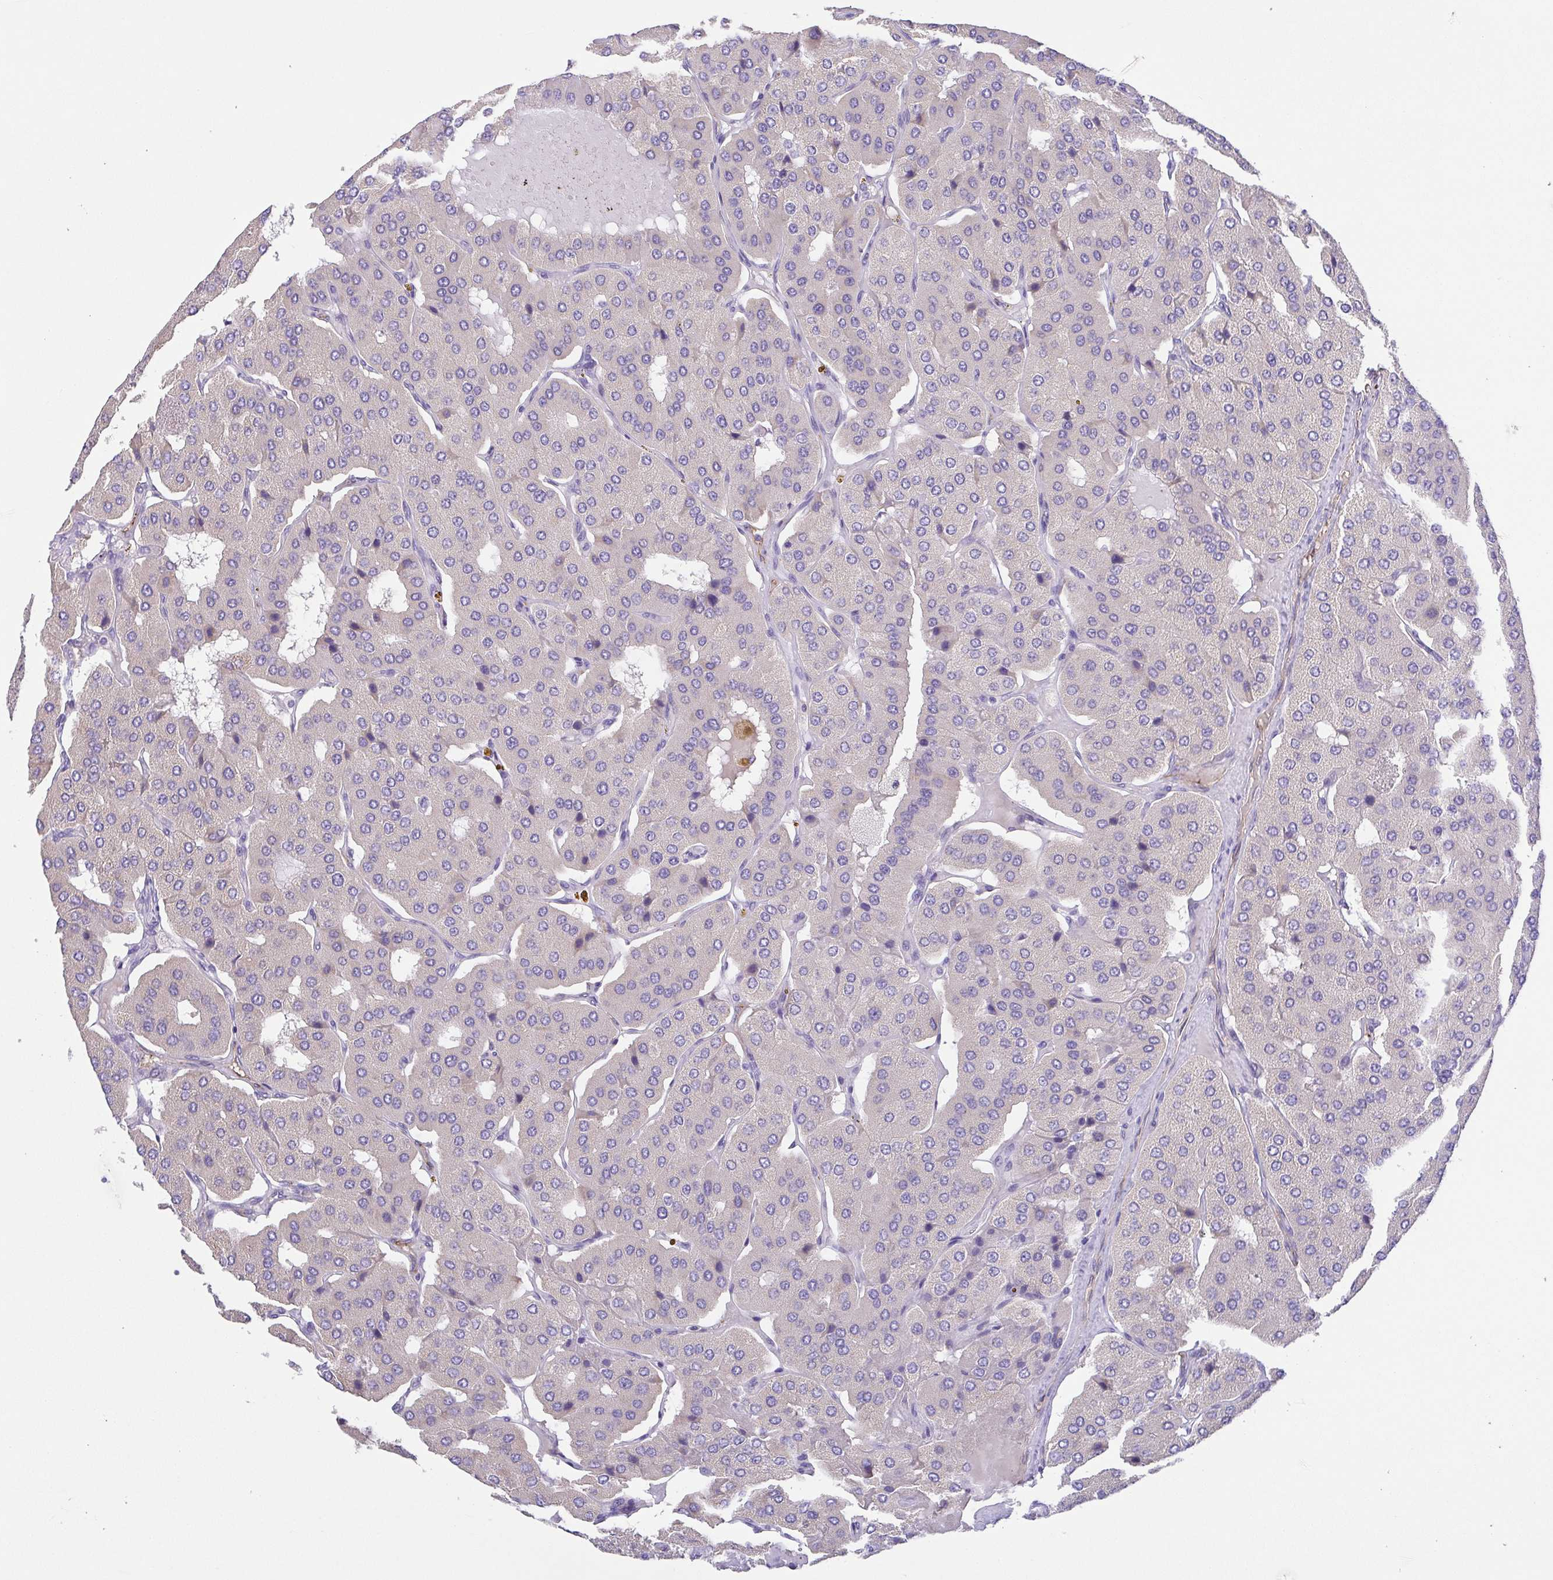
{"staining": {"intensity": "negative", "quantity": "none", "location": "none"}, "tissue": "parathyroid gland", "cell_type": "Glandular cells", "image_type": "normal", "snomed": [{"axis": "morphology", "description": "Normal tissue, NOS"}, {"axis": "morphology", "description": "Adenoma, NOS"}, {"axis": "topography", "description": "Parathyroid gland"}], "caption": "An image of parathyroid gland stained for a protein demonstrates no brown staining in glandular cells. The staining is performed using DAB (3,3'-diaminobenzidine) brown chromogen with nuclei counter-stained in using hematoxylin.", "gene": "SLC13A1", "patient": {"sex": "female", "age": 86}}